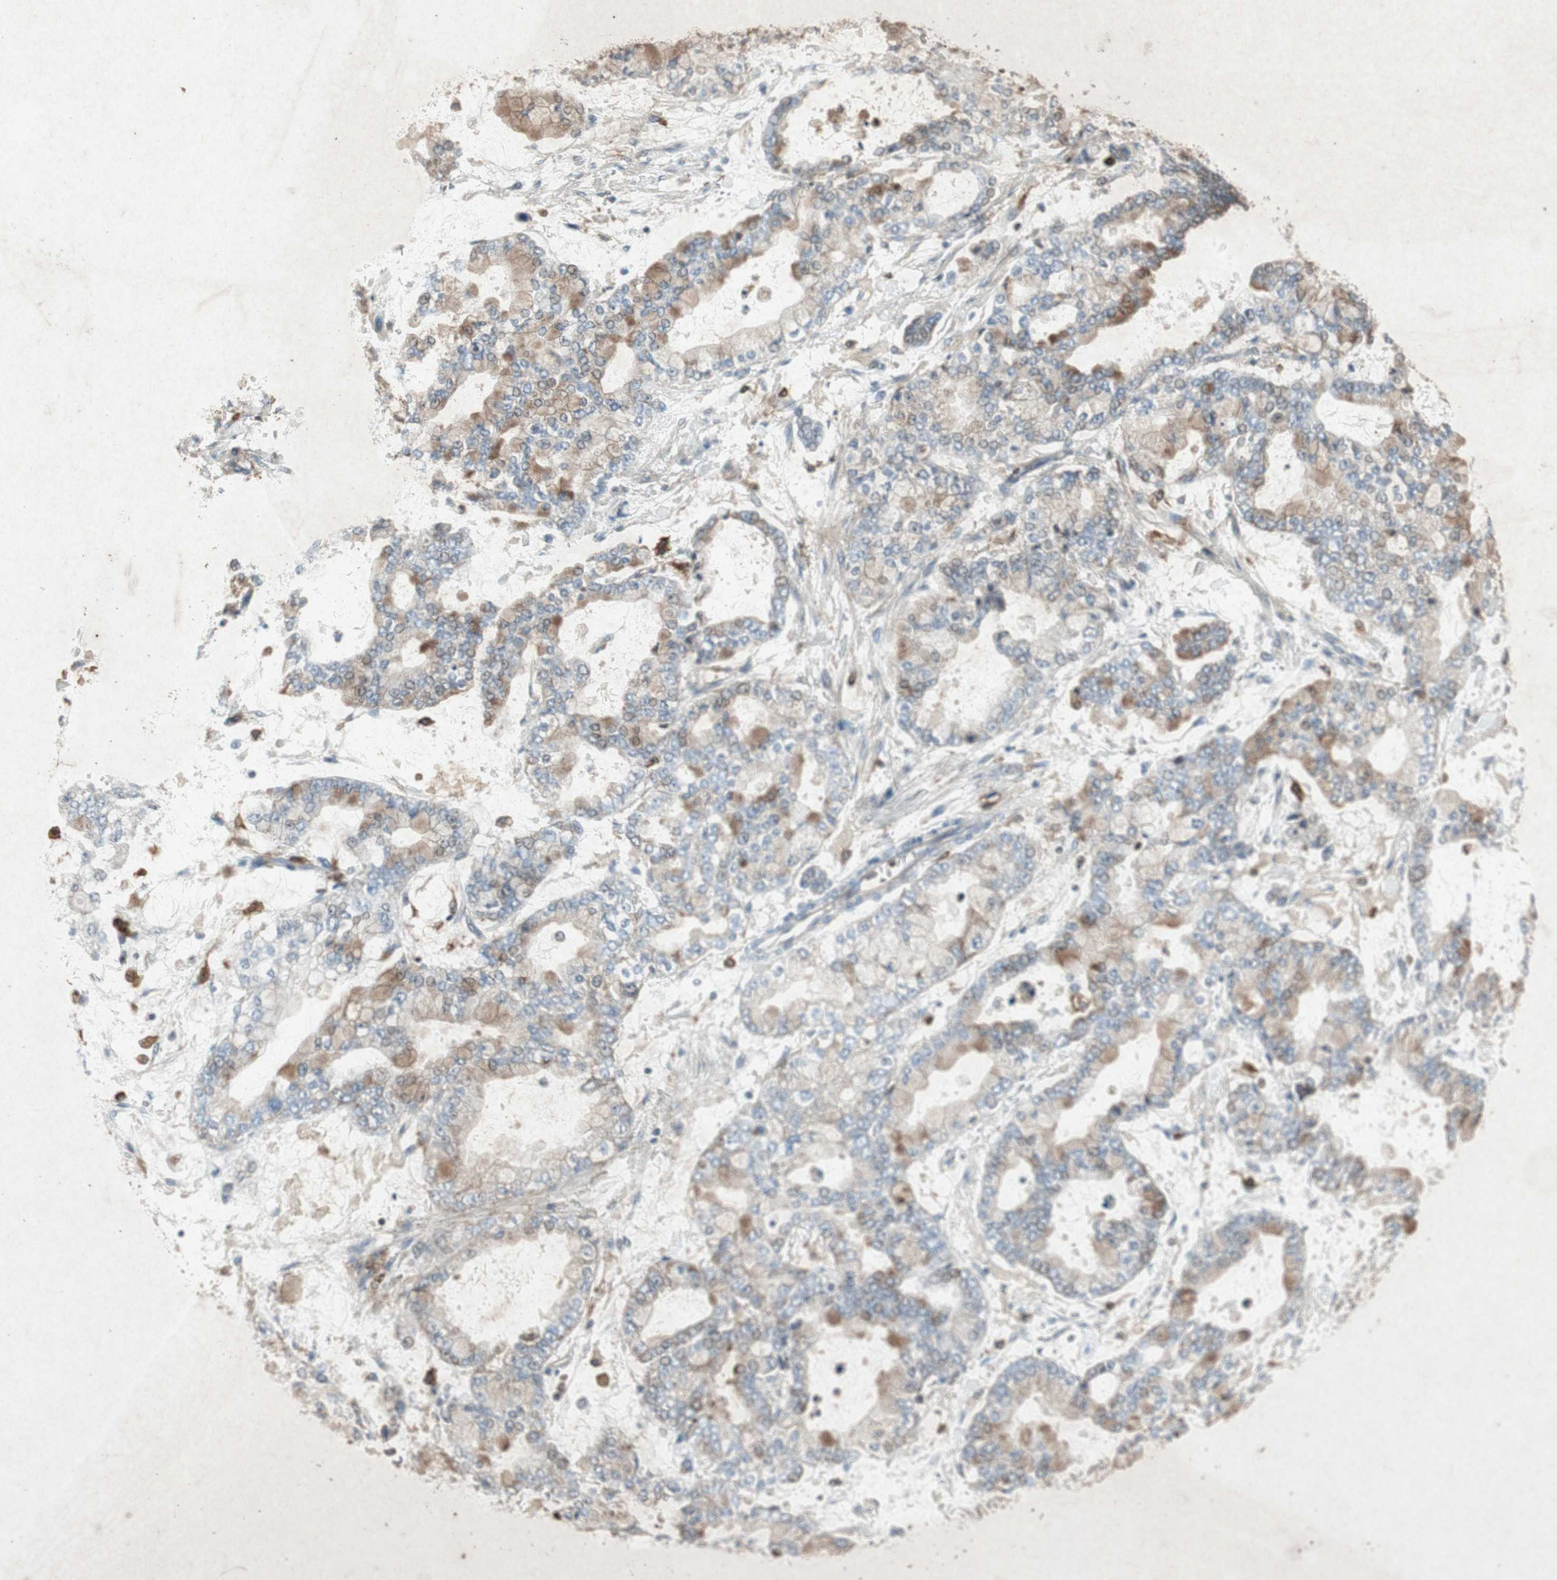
{"staining": {"intensity": "weak", "quantity": "25%-75%", "location": "cytoplasmic/membranous"}, "tissue": "stomach cancer", "cell_type": "Tumor cells", "image_type": "cancer", "snomed": [{"axis": "morphology", "description": "Normal tissue, NOS"}, {"axis": "morphology", "description": "Adenocarcinoma, NOS"}, {"axis": "topography", "description": "Stomach, upper"}, {"axis": "topography", "description": "Stomach"}], "caption": "High-power microscopy captured an immunohistochemistry (IHC) micrograph of stomach cancer, revealing weak cytoplasmic/membranous staining in about 25%-75% of tumor cells.", "gene": "TYROBP", "patient": {"sex": "male", "age": 76}}